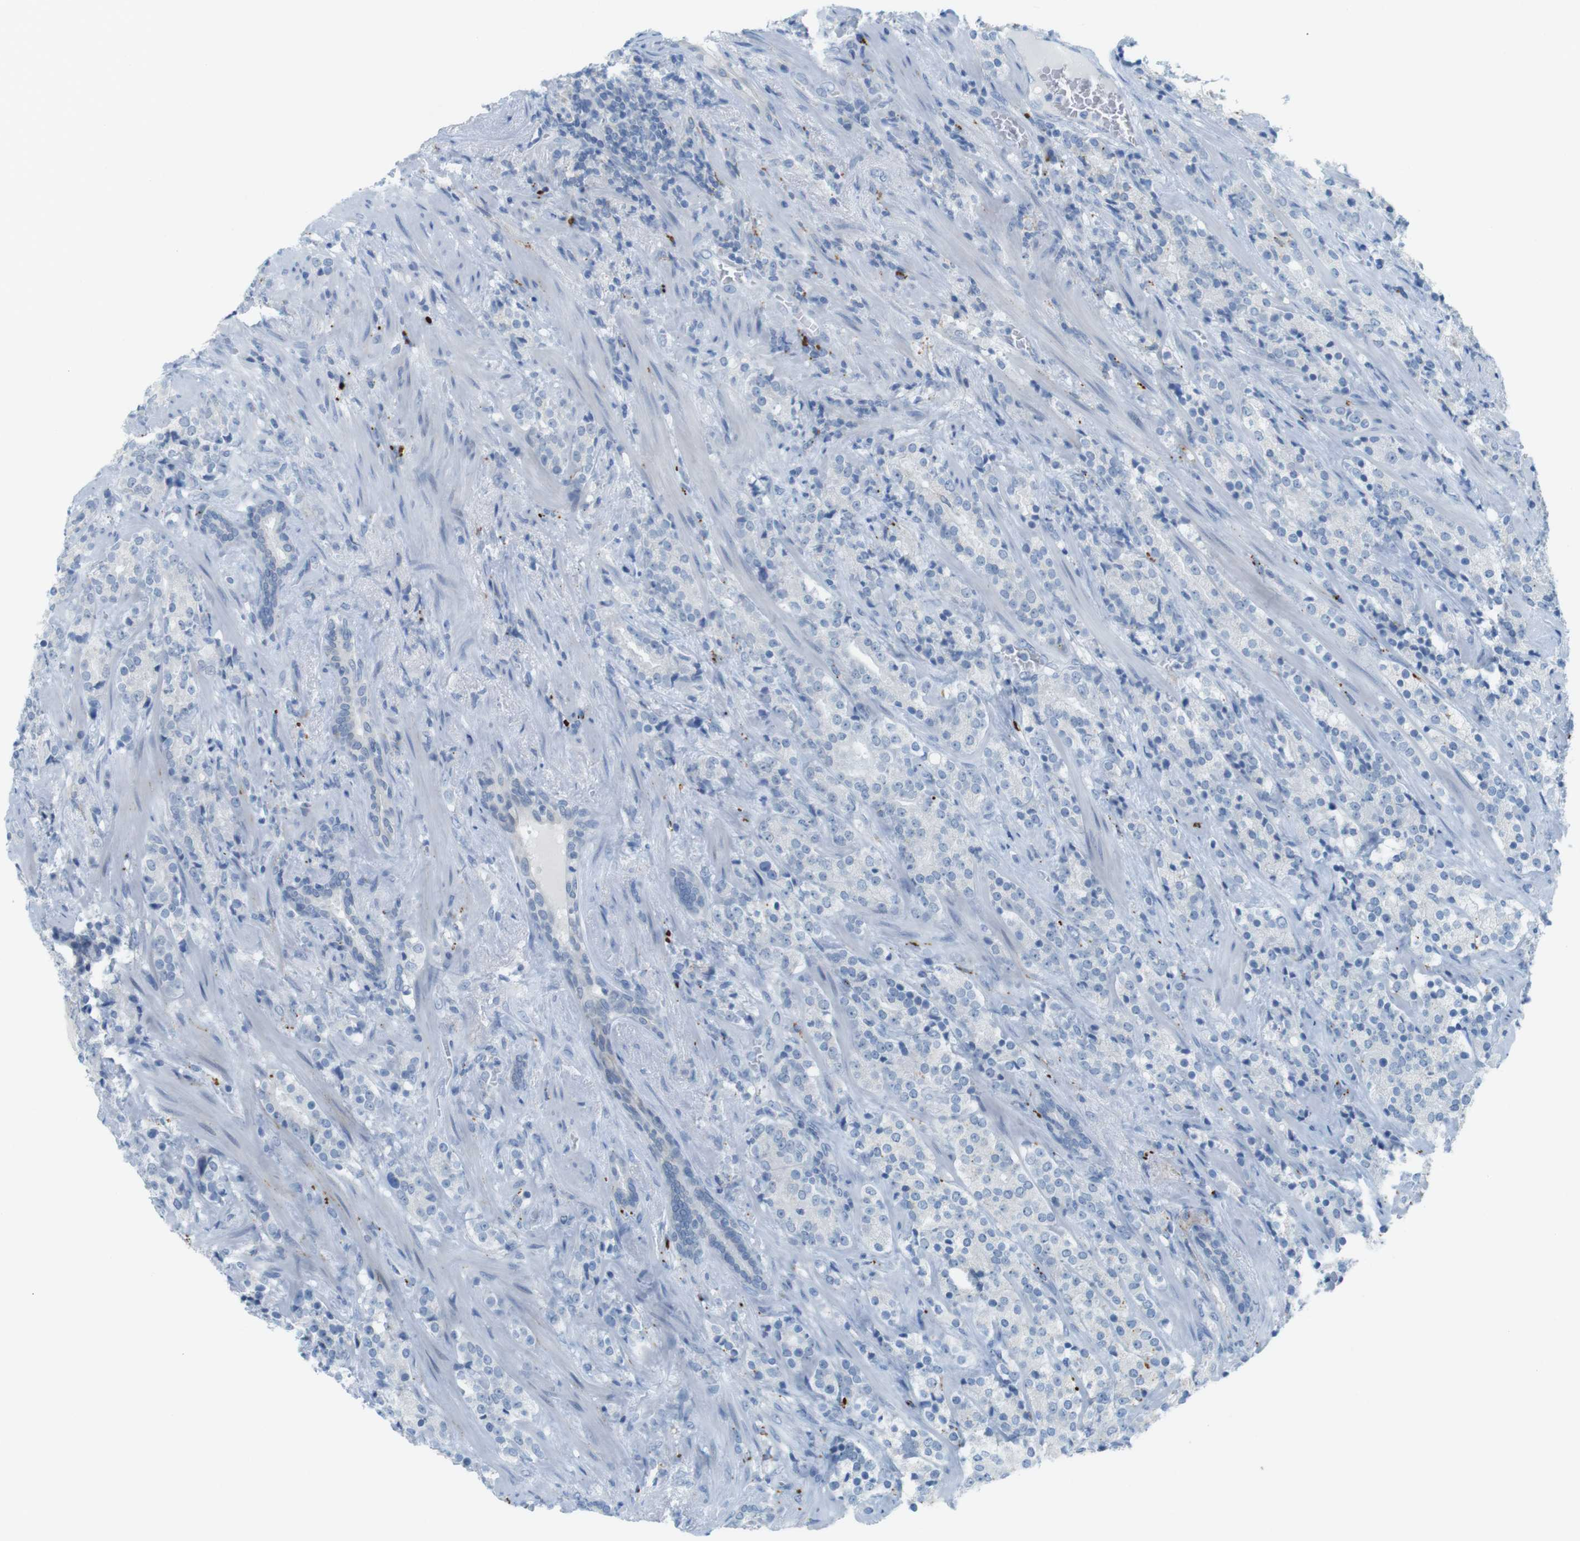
{"staining": {"intensity": "negative", "quantity": "none", "location": "none"}, "tissue": "prostate cancer", "cell_type": "Tumor cells", "image_type": "cancer", "snomed": [{"axis": "morphology", "description": "Adenocarcinoma, High grade"}, {"axis": "topography", "description": "Prostate"}], "caption": "Histopathology image shows no significant protein expression in tumor cells of prostate high-grade adenocarcinoma.", "gene": "YIPF1", "patient": {"sex": "male", "age": 71}}